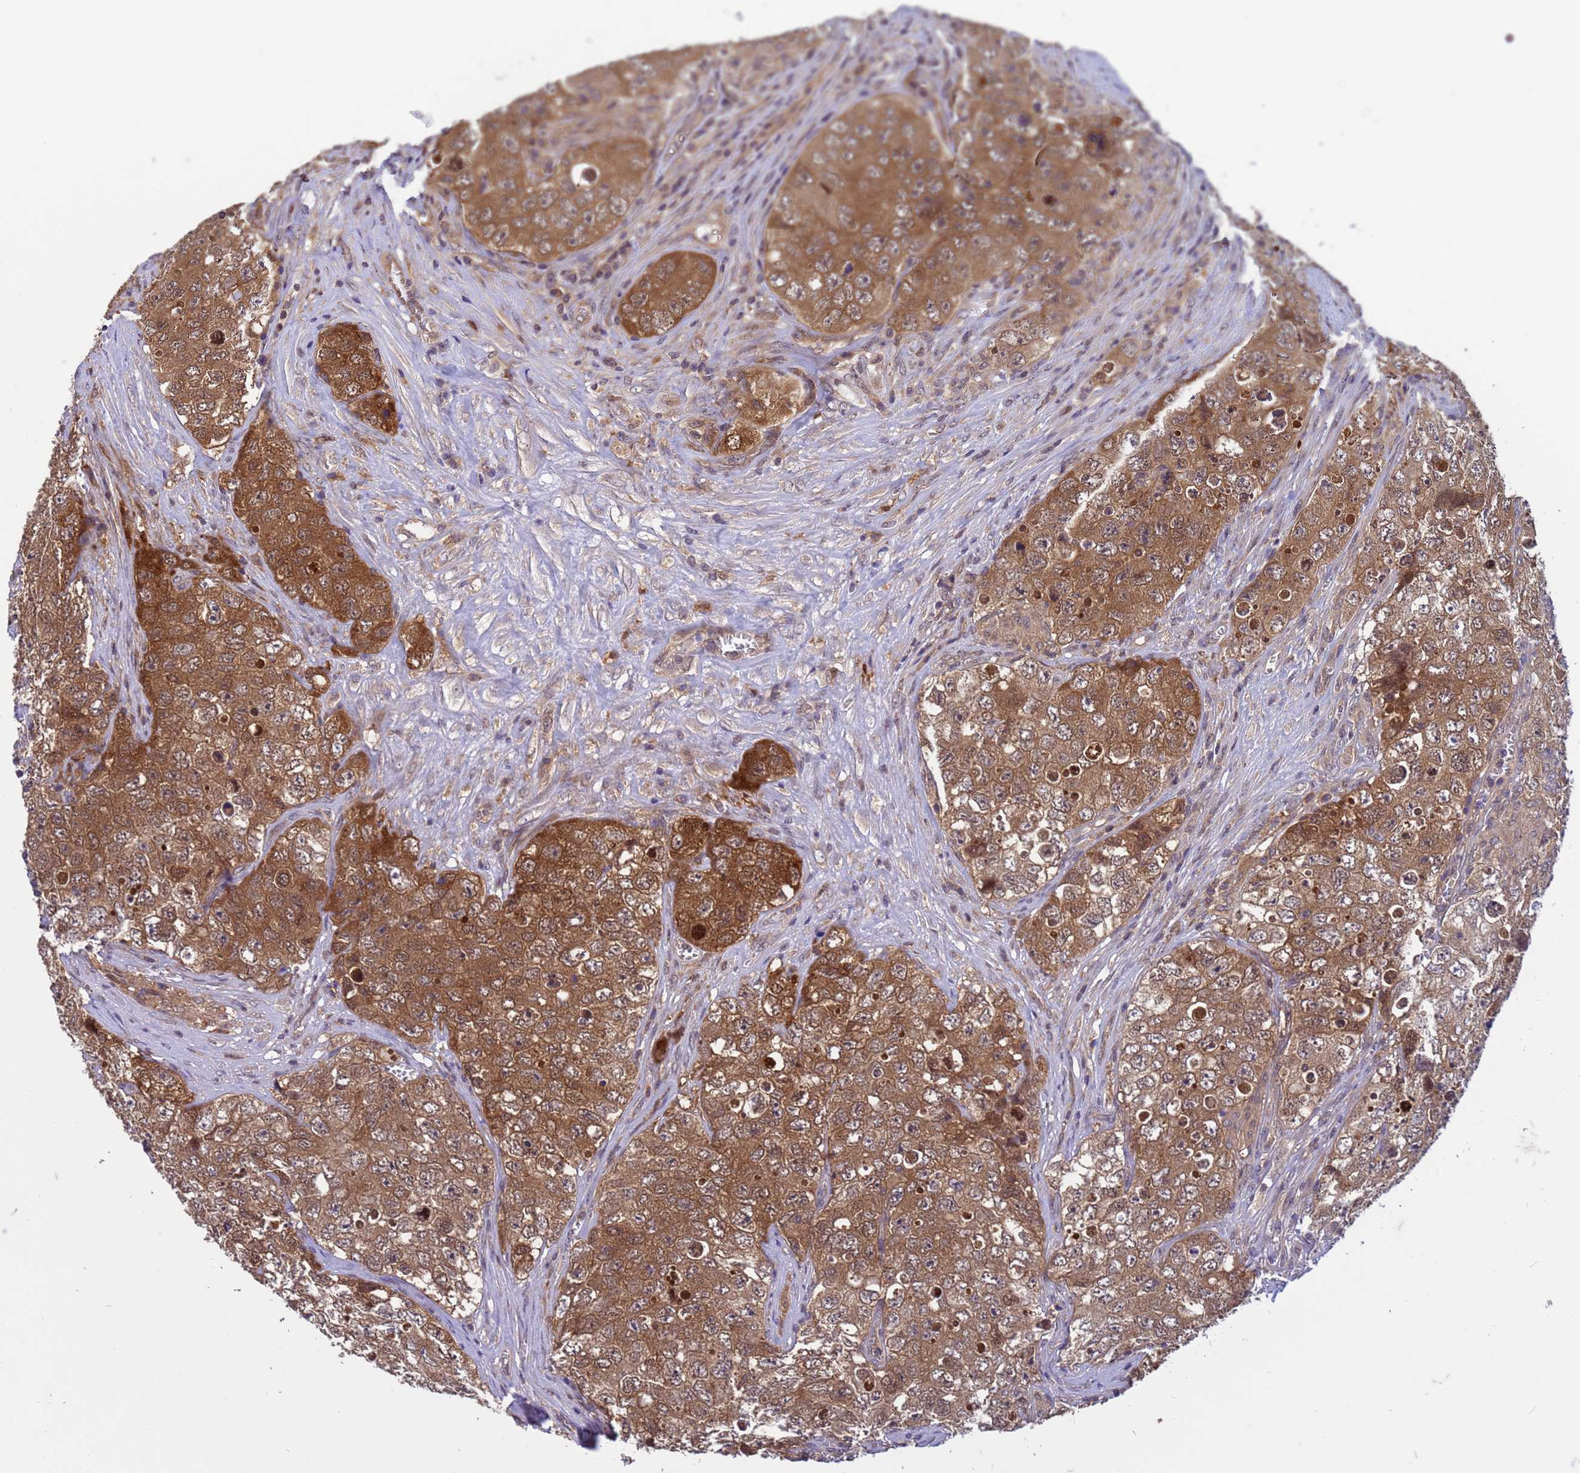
{"staining": {"intensity": "moderate", "quantity": ">75%", "location": "cytoplasmic/membranous,nuclear"}, "tissue": "testis cancer", "cell_type": "Tumor cells", "image_type": "cancer", "snomed": [{"axis": "morphology", "description": "Seminoma, NOS"}, {"axis": "morphology", "description": "Carcinoma, Embryonal, NOS"}, {"axis": "topography", "description": "Testis"}], "caption": "IHC of testis seminoma exhibits medium levels of moderate cytoplasmic/membranous and nuclear positivity in approximately >75% of tumor cells.", "gene": "NPEPPS", "patient": {"sex": "male", "age": 43}}